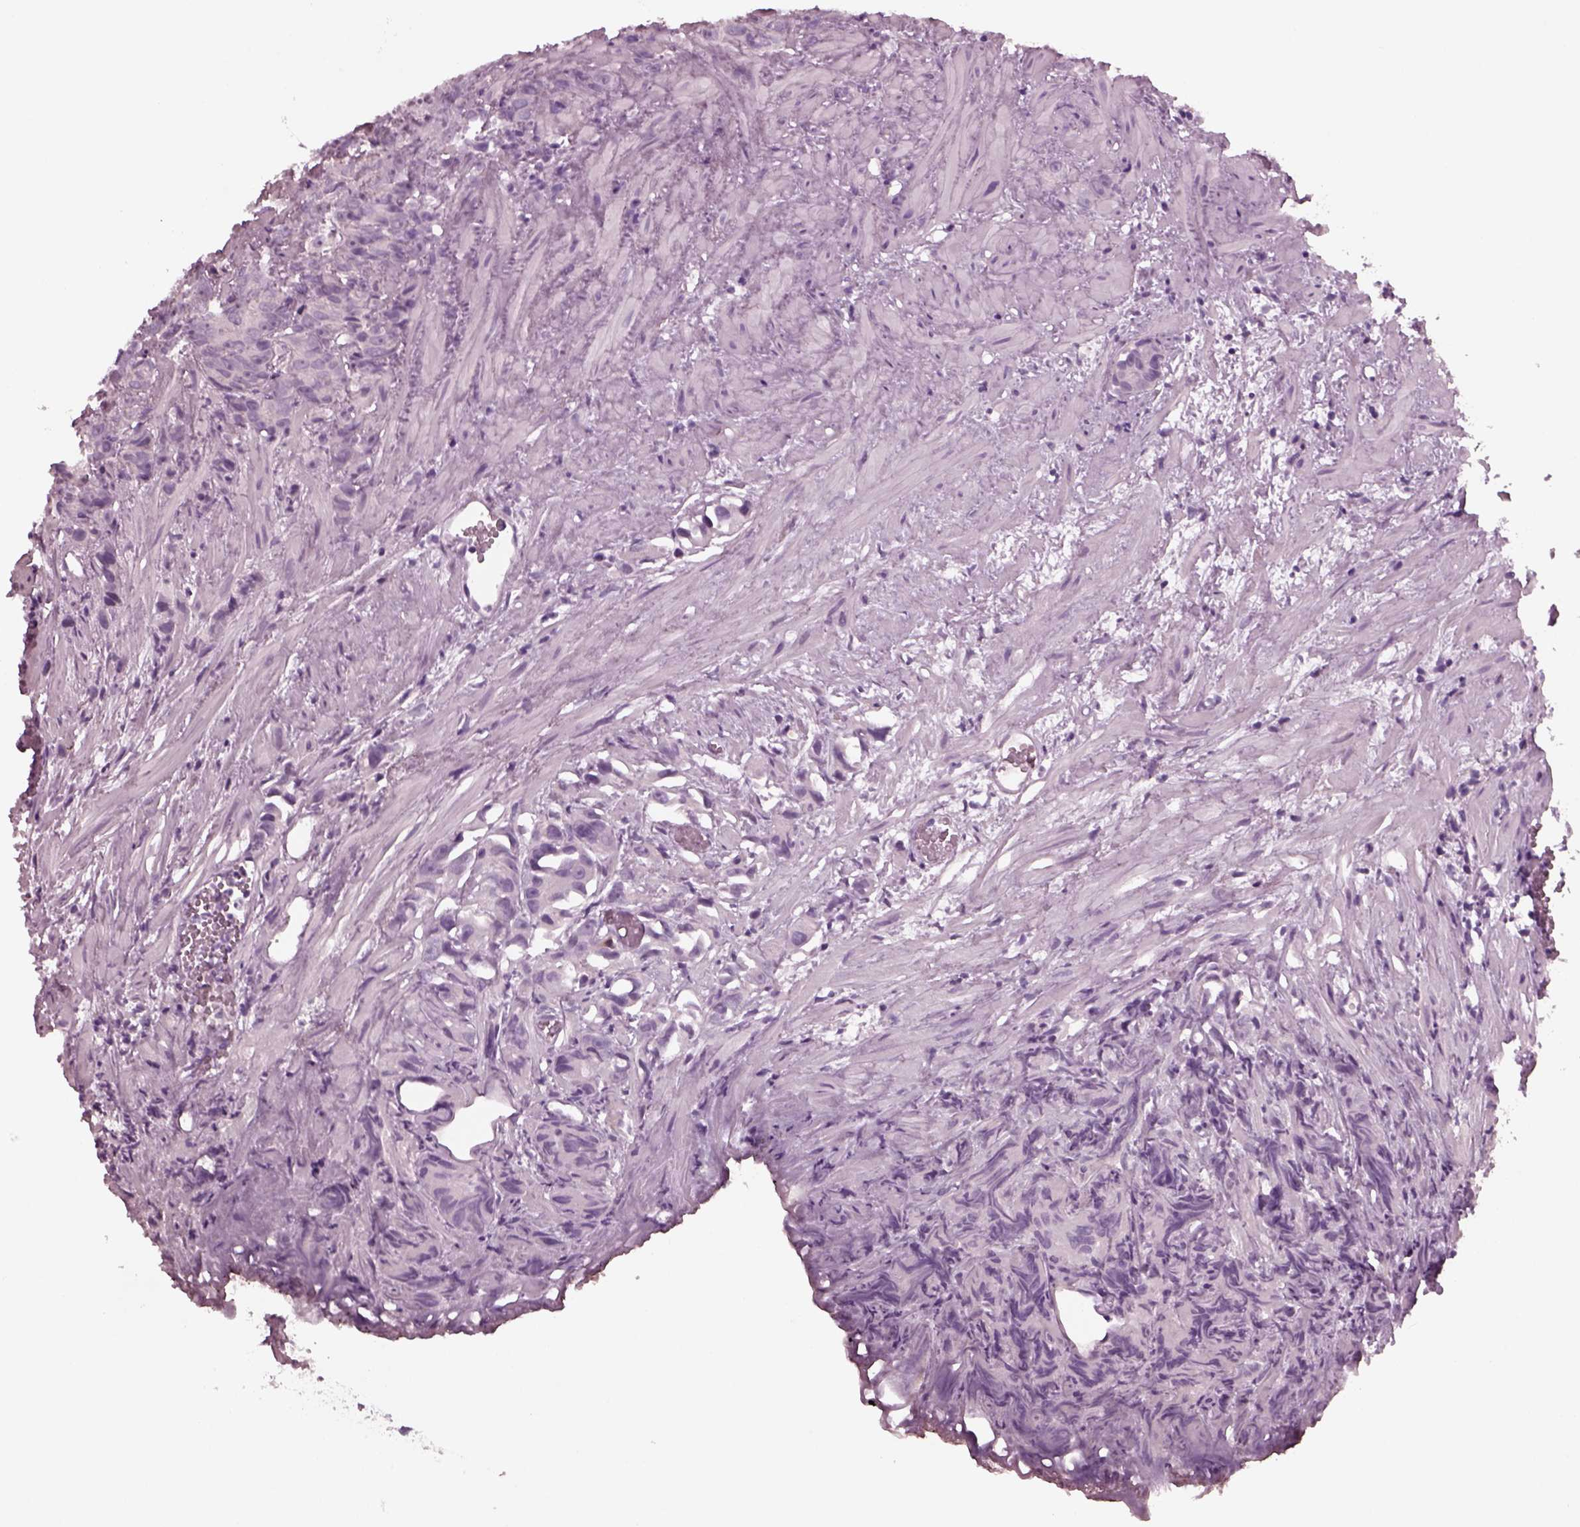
{"staining": {"intensity": "negative", "quantity": "none", "location": "none"}, "tissue": "prostate cancer", "cell_type": "Tumor cells", "image_type": "cancer", "snomed": [{"axis": "morphology", "description": "Adenocarcinoma, High grade"}, {"axis": "topography", "description": "Prostate"}], "caption": "Tumor cells show no significant protein expression in prostate cancer (high-grade adenocarcinoma).", "gene": "TPPP2", "patient": {"sex": "male", "age": 90}}